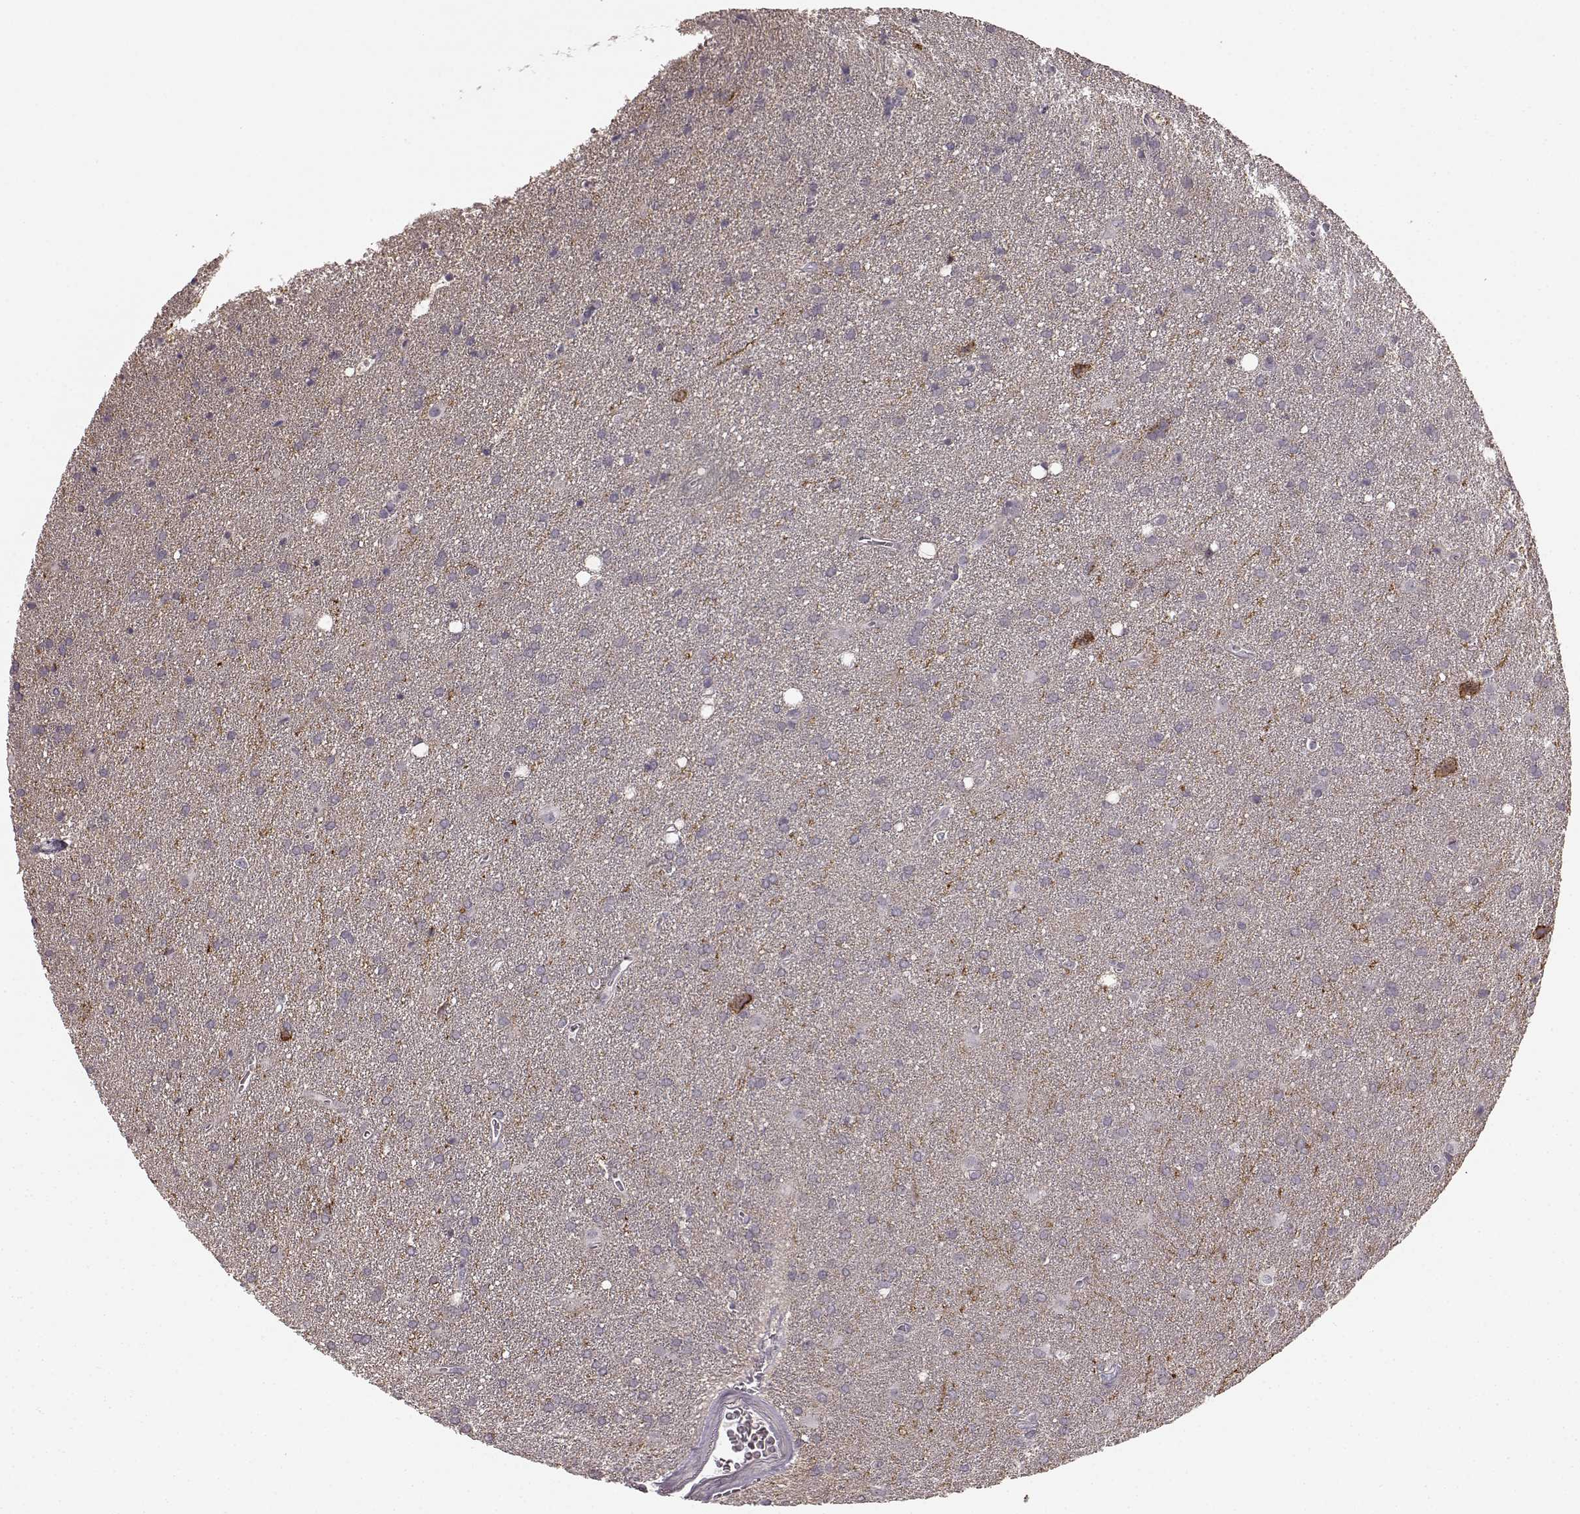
{"staining": {"intensity": "negative", "quantity": "none", "location": "none"}, "tissue": "glioma", "cell_type": "Tumor cells", "image_type": "cancer", "snomed": [{"axis": "morphology", "description": "Glioma, malignant, Low grade"}, {"axis": "topography", "description": "Brain"}], "caption": "Tumor cells are negative for brown protein staining in glioma.", "gene": "PRKCE", "patient": {"sex": "male", "age": 58}}